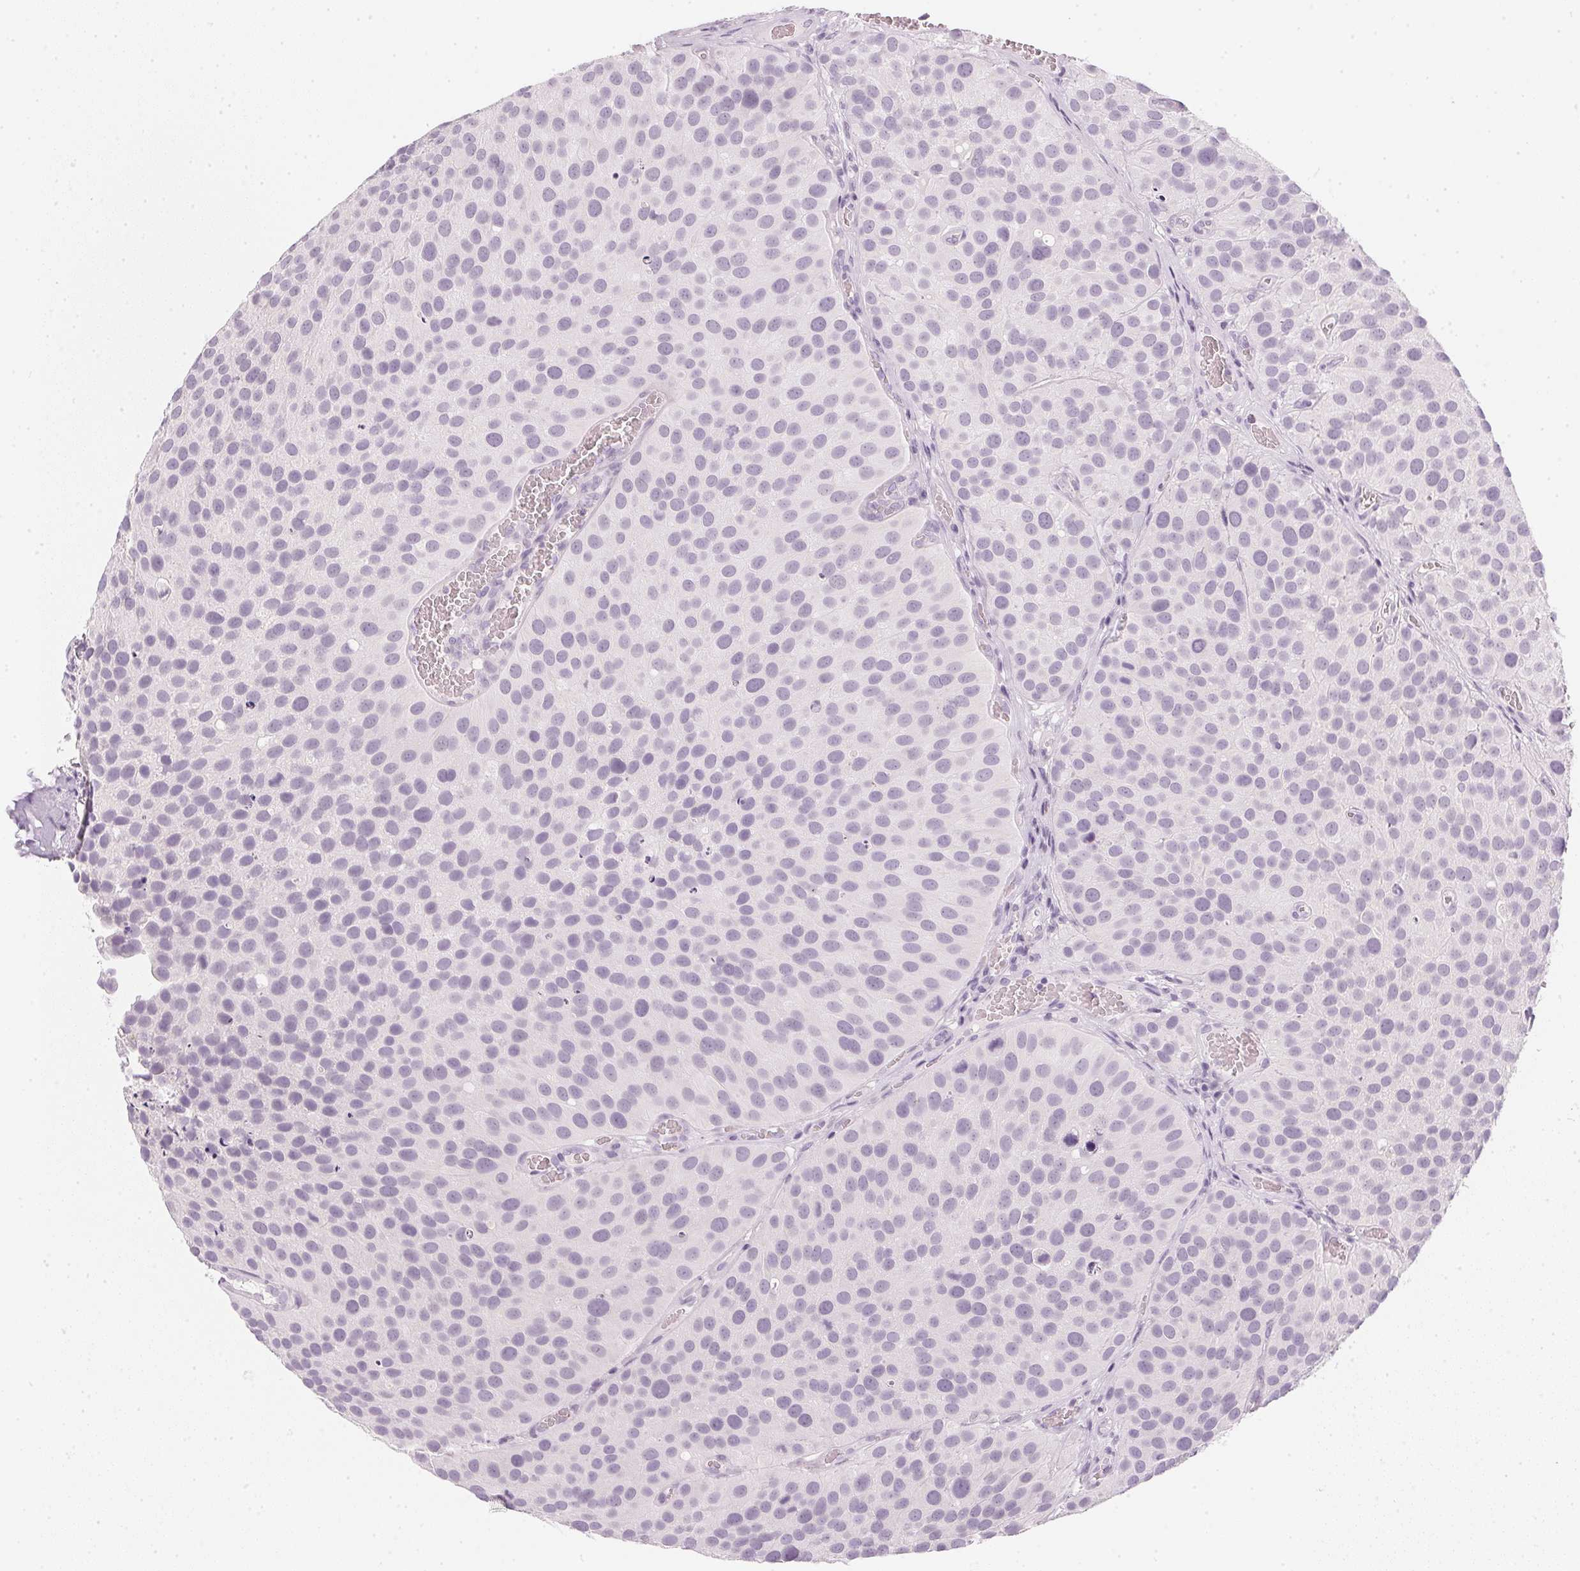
{"staining": {"intensity": "negative", "quantity": "none", "location": "none"}, "tissue": "urothelial cancer", "cell_type": "Tumor cells", "image_type": "cancer", "snomed": [{"axis": "morphology", "description": "Urothelial carcinoma, Low grade"}, {"axis": "topography", "description": "Urinary bladder"}], "caption": "DAB immunohistochemical staining of low-grade urothelial carcinoma exhibits no significant expression in tumor cells.", "gene": "CHST4", "patient": {"sex": "female", "age": 69}}